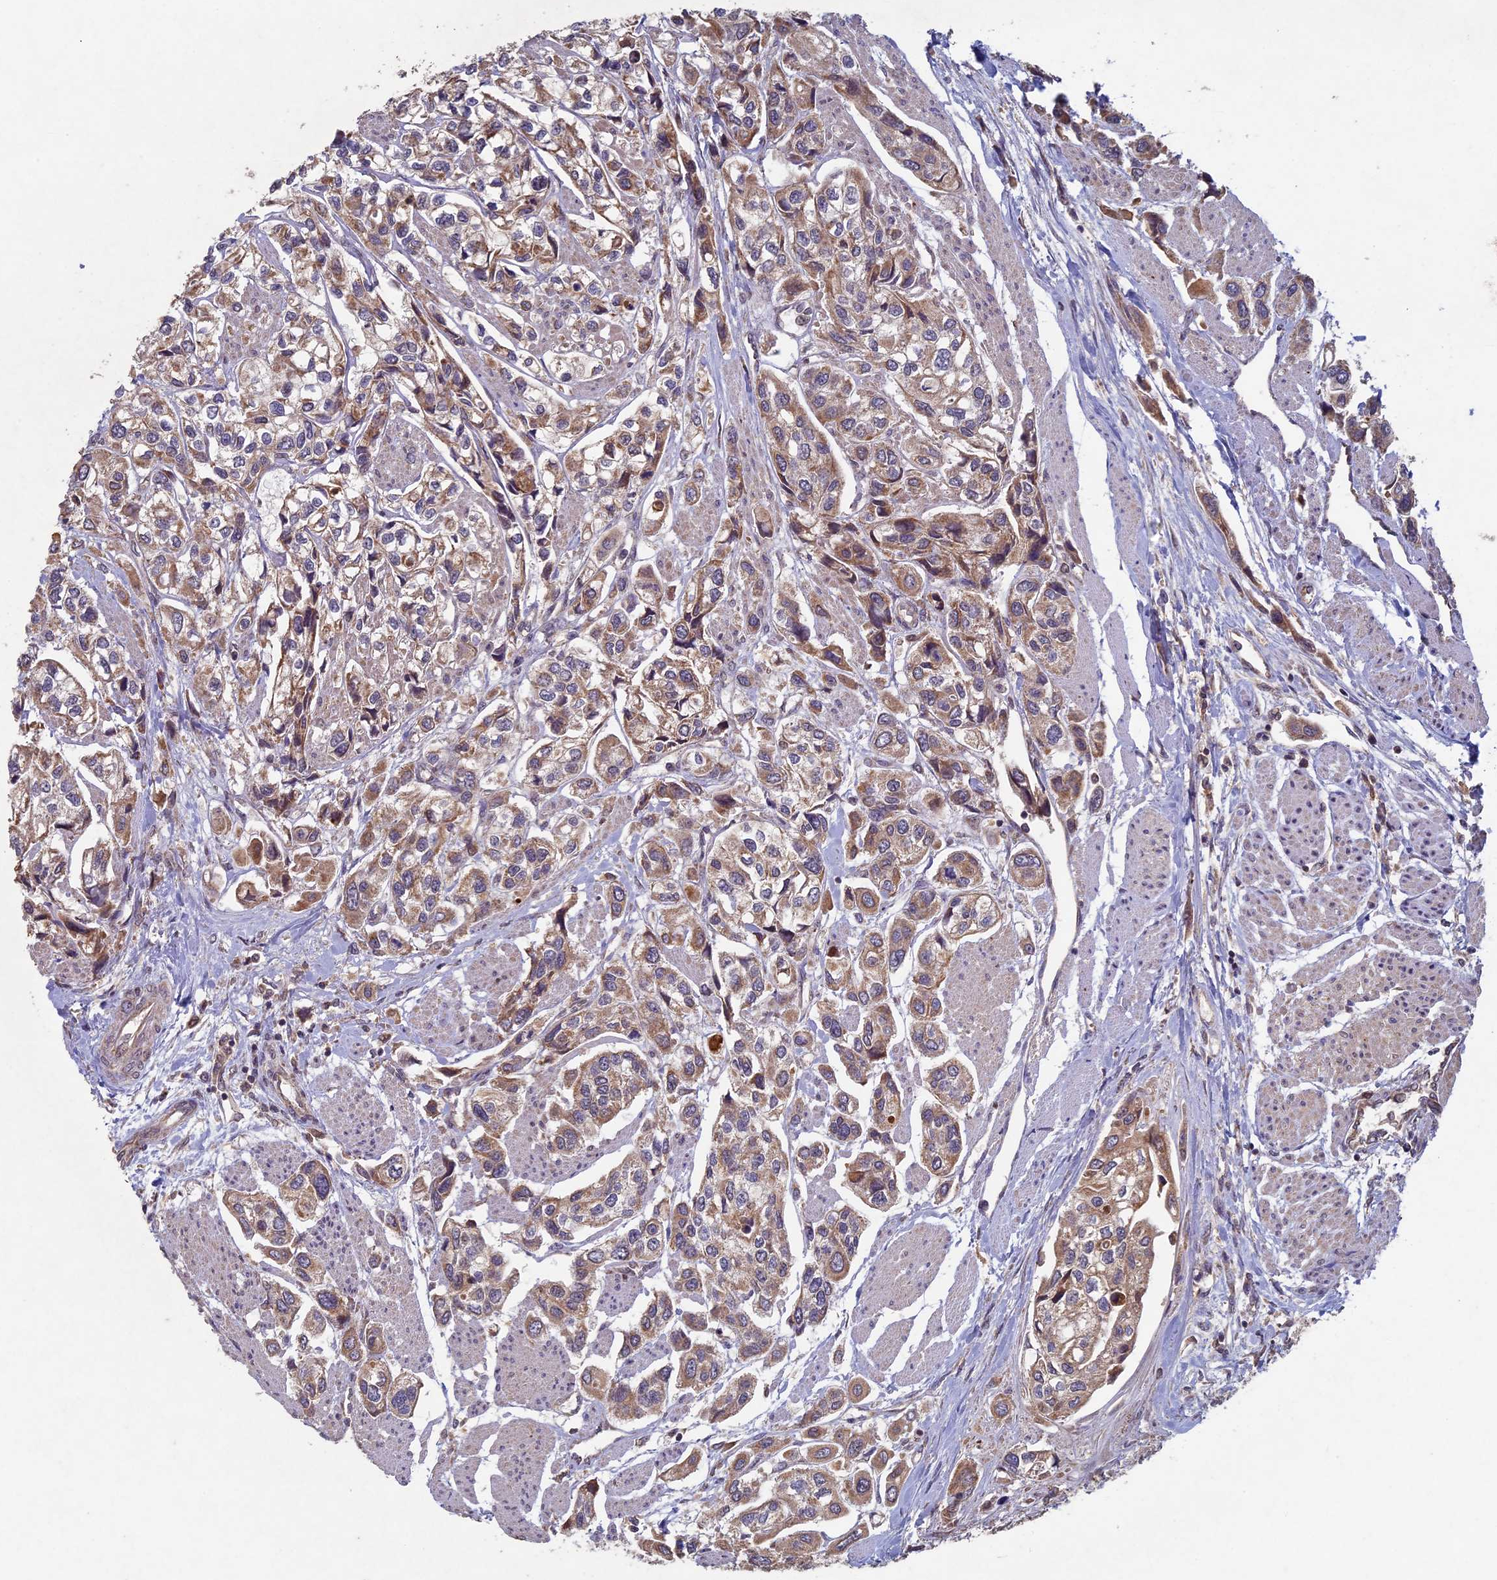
{"staining": {"intensity": "moderate", "quantity": ">75%", "location": "cytoplasmic/membranous"}, "tissue": "urothelial cancer", "cell_type": "Tumor cells", "image_type": "cancer", "snomed": [{"axis": "morphology", "description": "Urothelial carcinoma, High grade"}, {"axis": "topography", "description": "Urinary bladder"}], "caption": "Human high-grade urothelial carcinoma stained with a brown dye demonstrates moderate cytoplasmic/membranous positive expression in approximately >75% of tumor cells.", "gene": "RCCD1", "patient": {"sex": "male", "age": 67}}